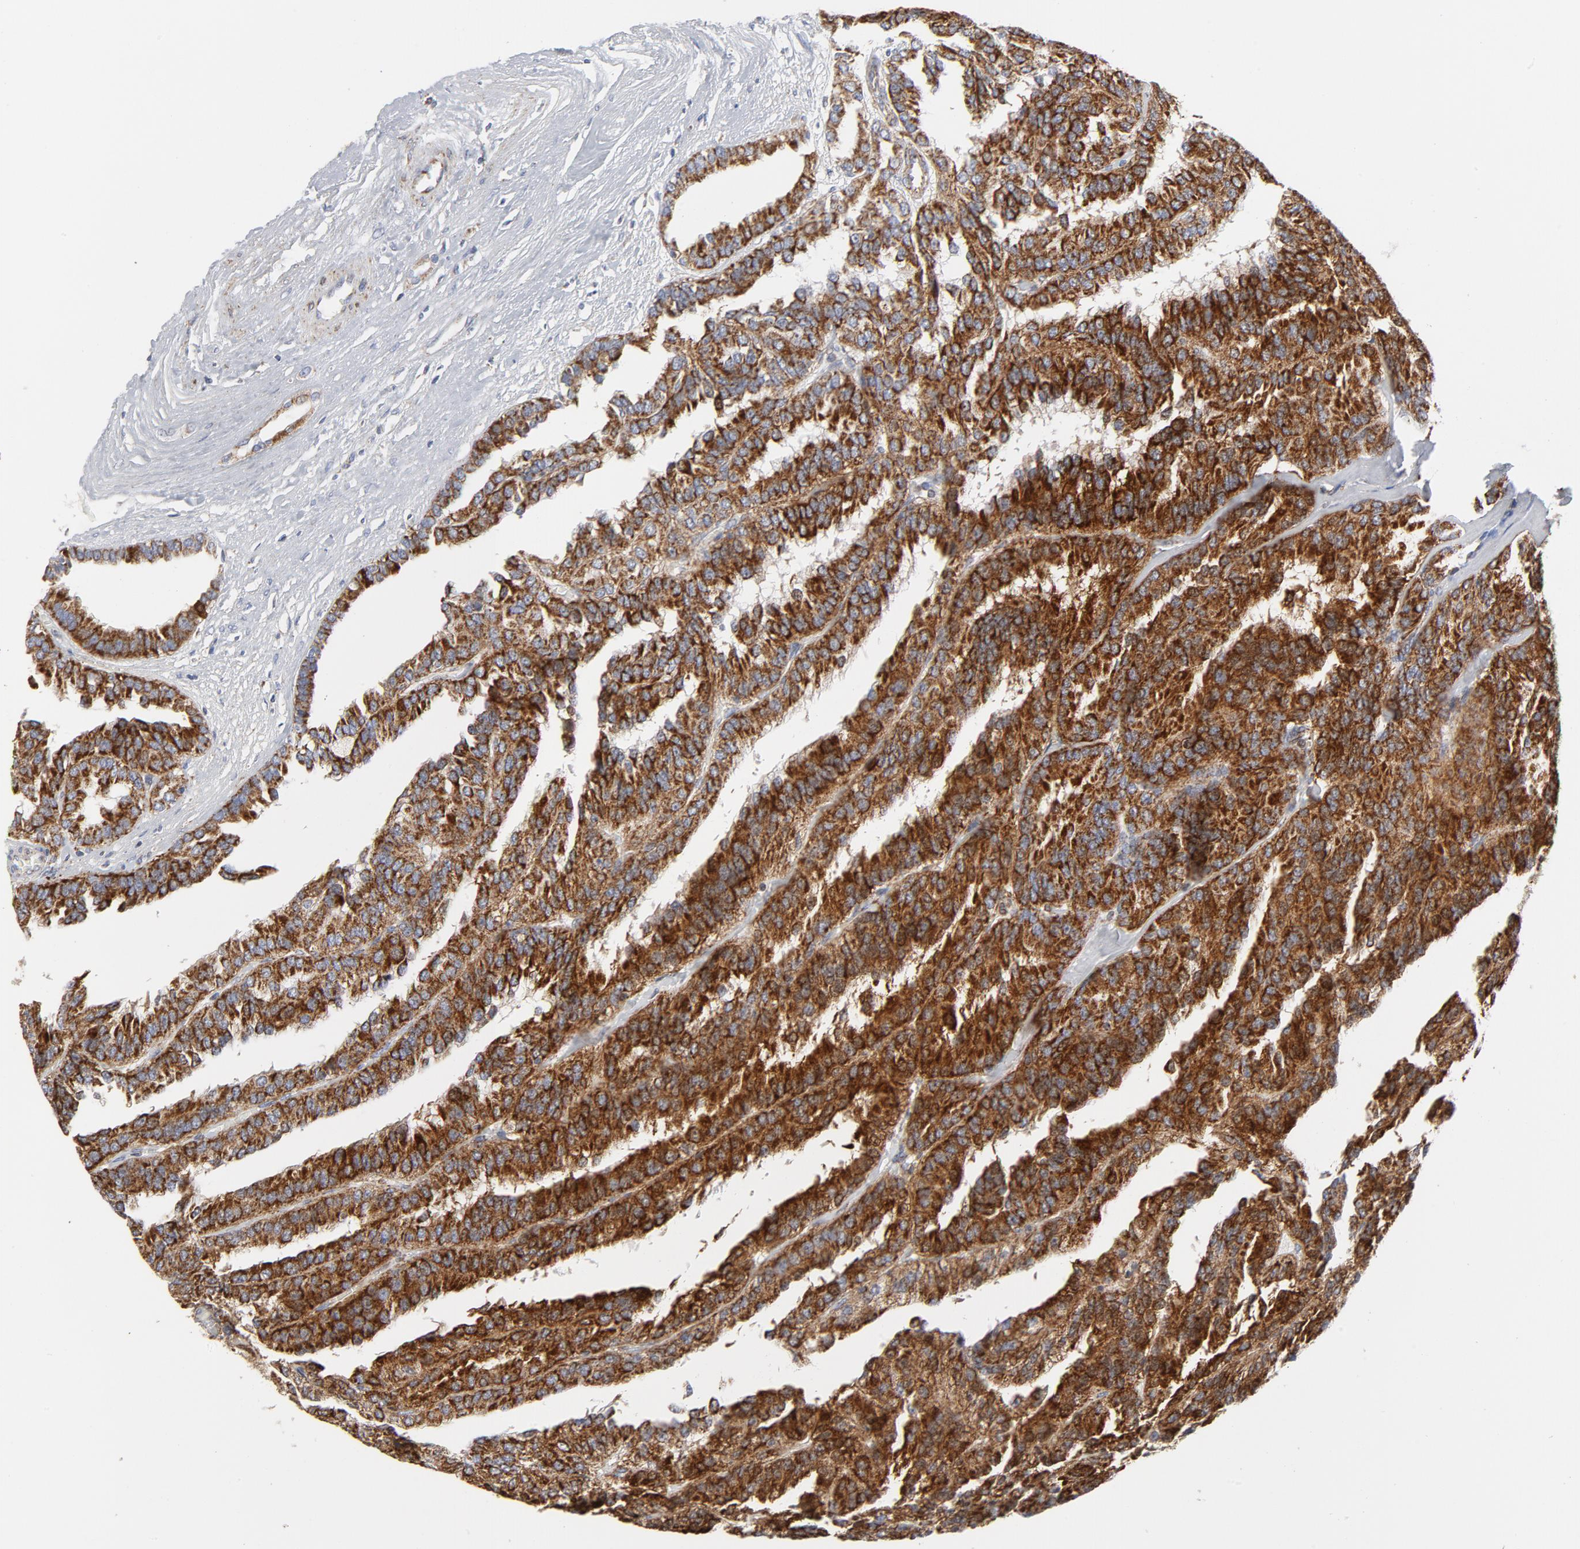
{"staining": {"intensity": "strong", "quantity": ">75%", "location": "cytoplasmic/membranous"}, "tissue": "renal cancer", "cell_type": "Tumor cells", "image_type": "cancer", "snomed": [{"axis": "morphology", "description": "Adenocarcinoma, NOS"}, {"axis": "topography", "description": "Kidney"}], "caption": "Immunohistochemistry histopathology image of human renal cancer (adenocarcinoma) stained for a protein (brown), which displays high levels of strong cytoplasmic/membranous expression in approximately >75% of tumor cells.", "gene": "CYCS", "patient": {"sex": "male", "age": 46}}